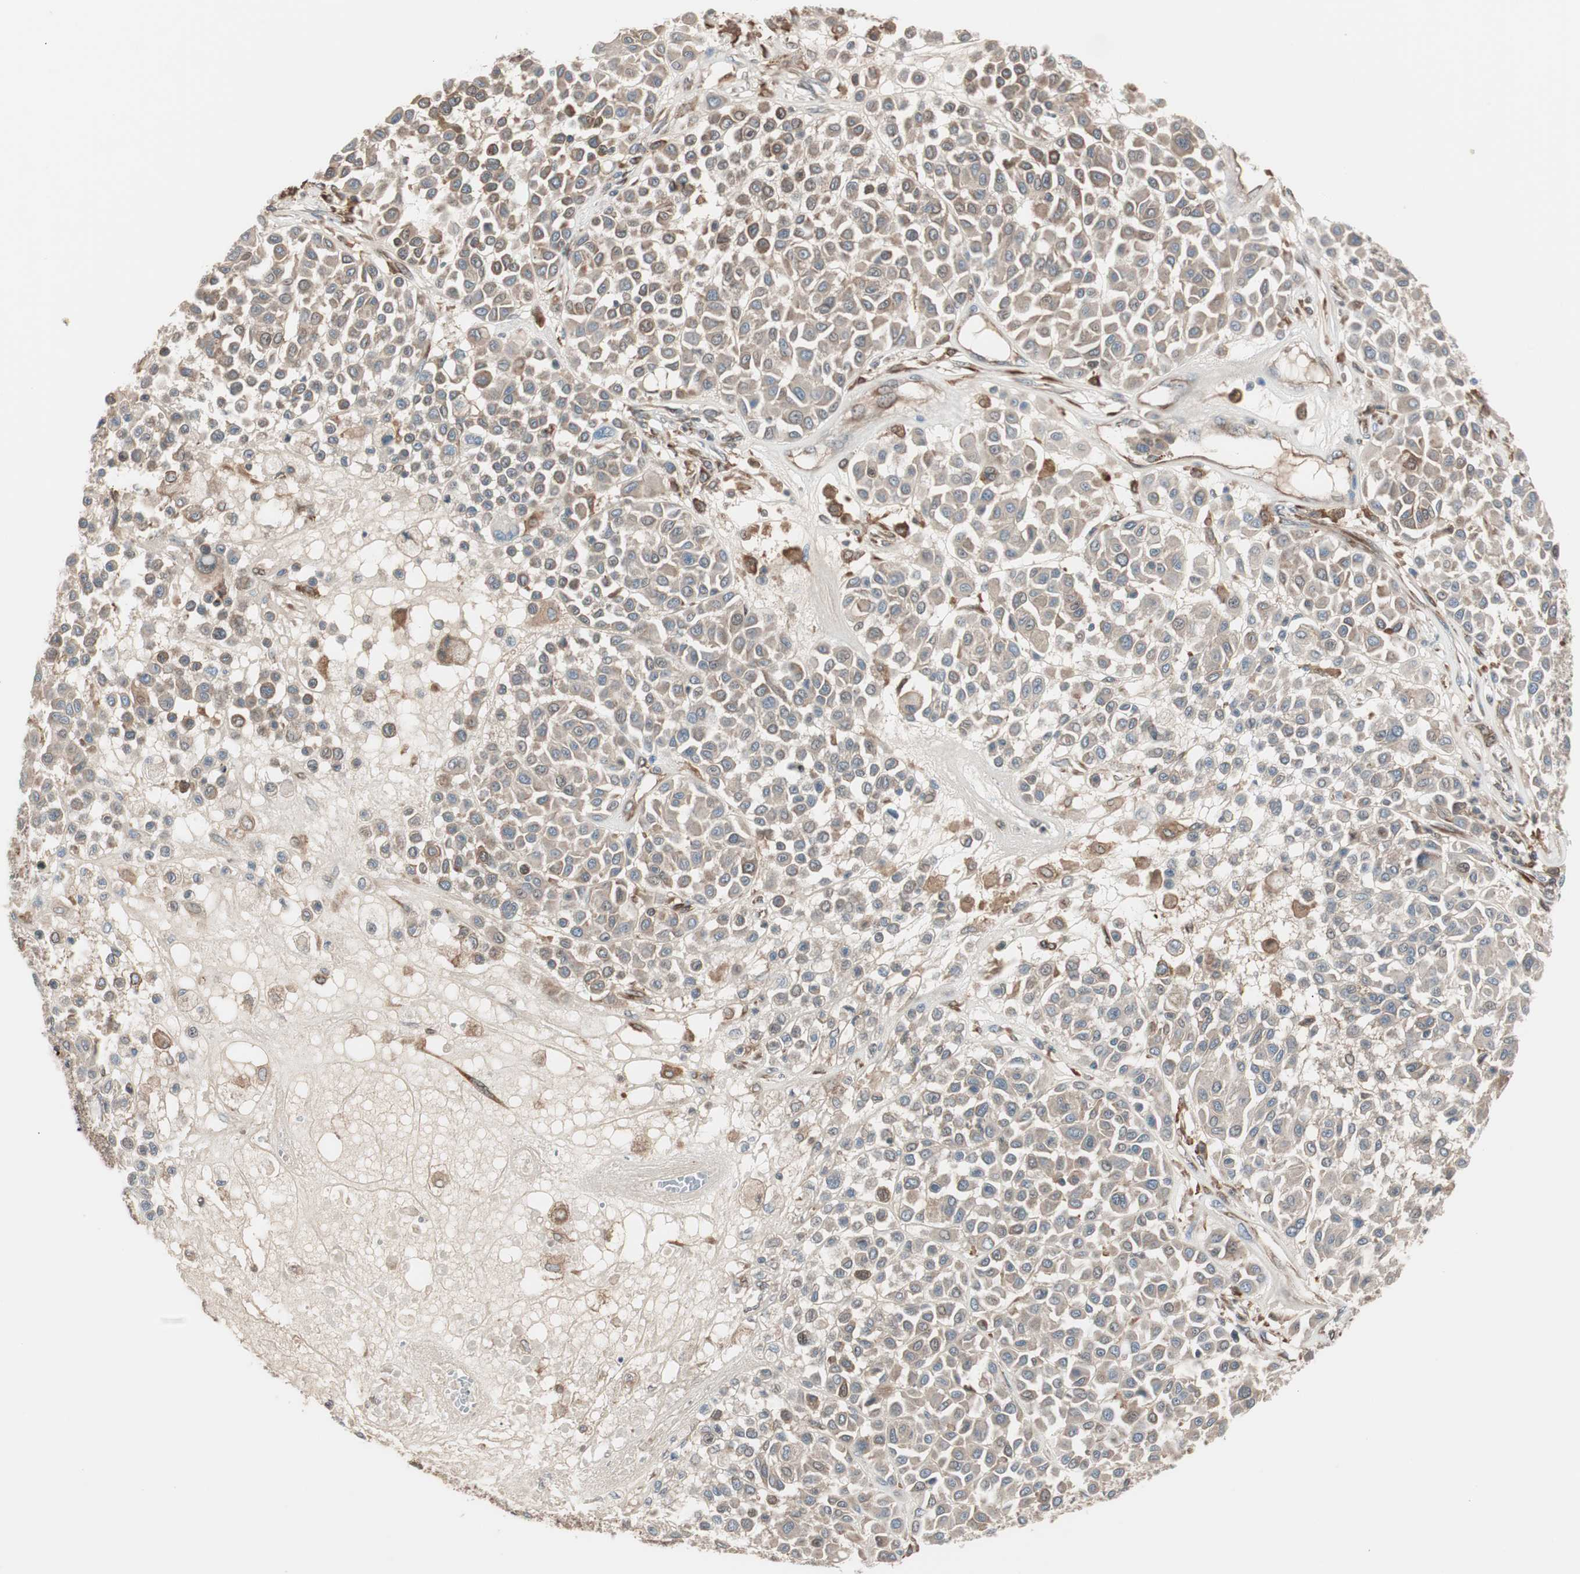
{"staining": {"intensity": "weak", "quantity": ">75%", "location": "cytoplasmic/membranous"}, "tissue": "melanoma", "cell_type": "Tumor cells", "image_type": "cancer", "snomed": [{"axis": "morphology", "description": "Malignant melanoma, Metastatic site"}, {"axis": "topography", "description": "Soft tissue"}], "caption": "Melanoma was stained to show a protein in brown. There is low levels of weak cytoplasmic/membranous positivity in about >75% of tumor cells.", "gene": "STAB1", "patient": {"sex": "male", "age": 41}}